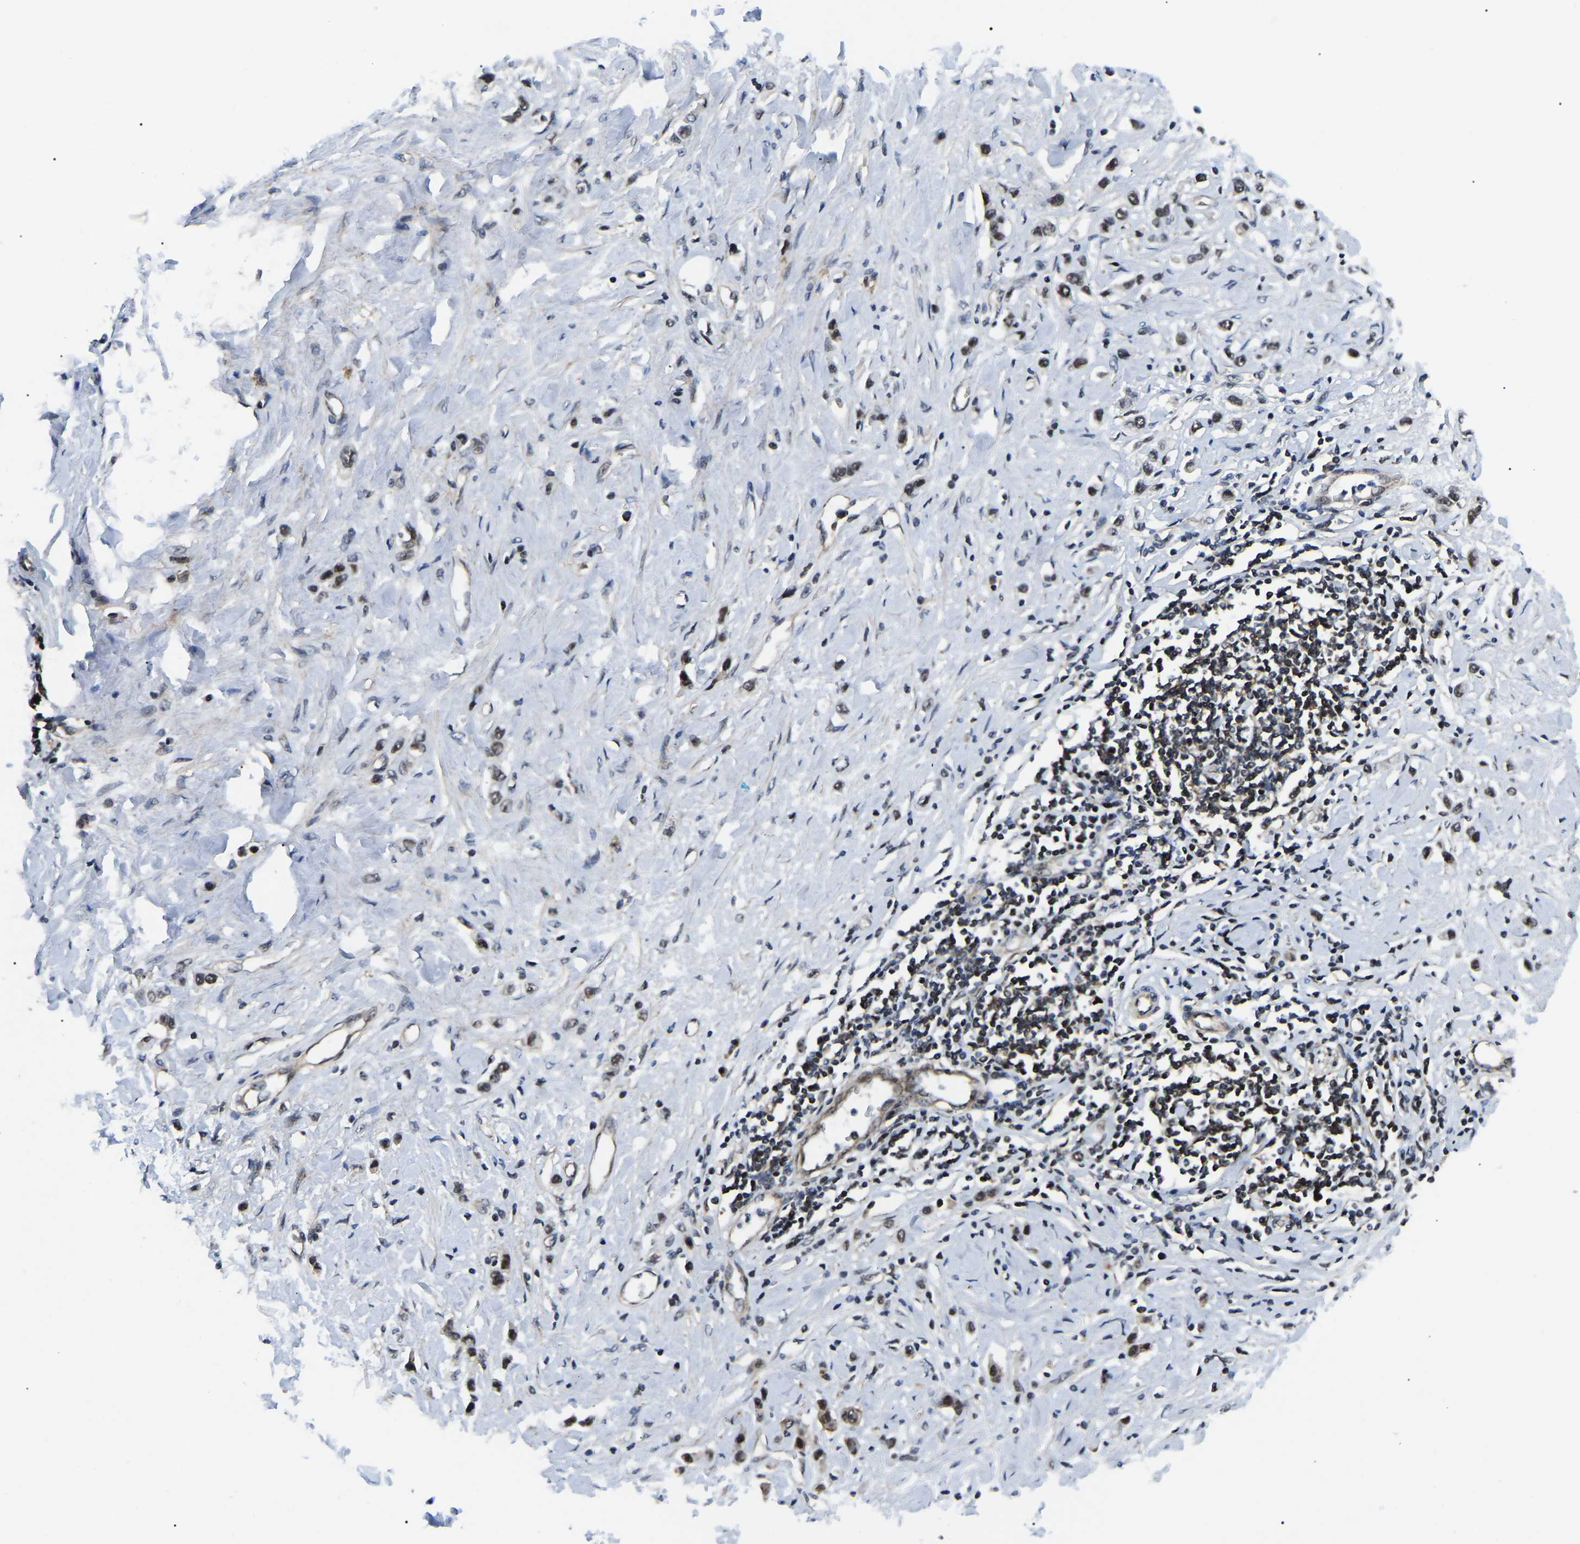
{"staining": {"intensity": "strong", "quantity": ">75%", "location": "nuclear"}, "tissue": "stomach cancer", "cell_type": "Tumor cells", "image_type": "cancer", "snomed": [{"axis": "morphology", "description": "Adenocarcinoma, NOS"}, {"axis": "topography", "description": "Stomach"}], "caption": "This is a micrograph of immunohistochemistry staining of stomach cancer (adenocarcinoma), which shows strong staining in the nuclear of tumor cells.", "gene": "RRP1B", "patient": {"sex": "female", "age": 65}}